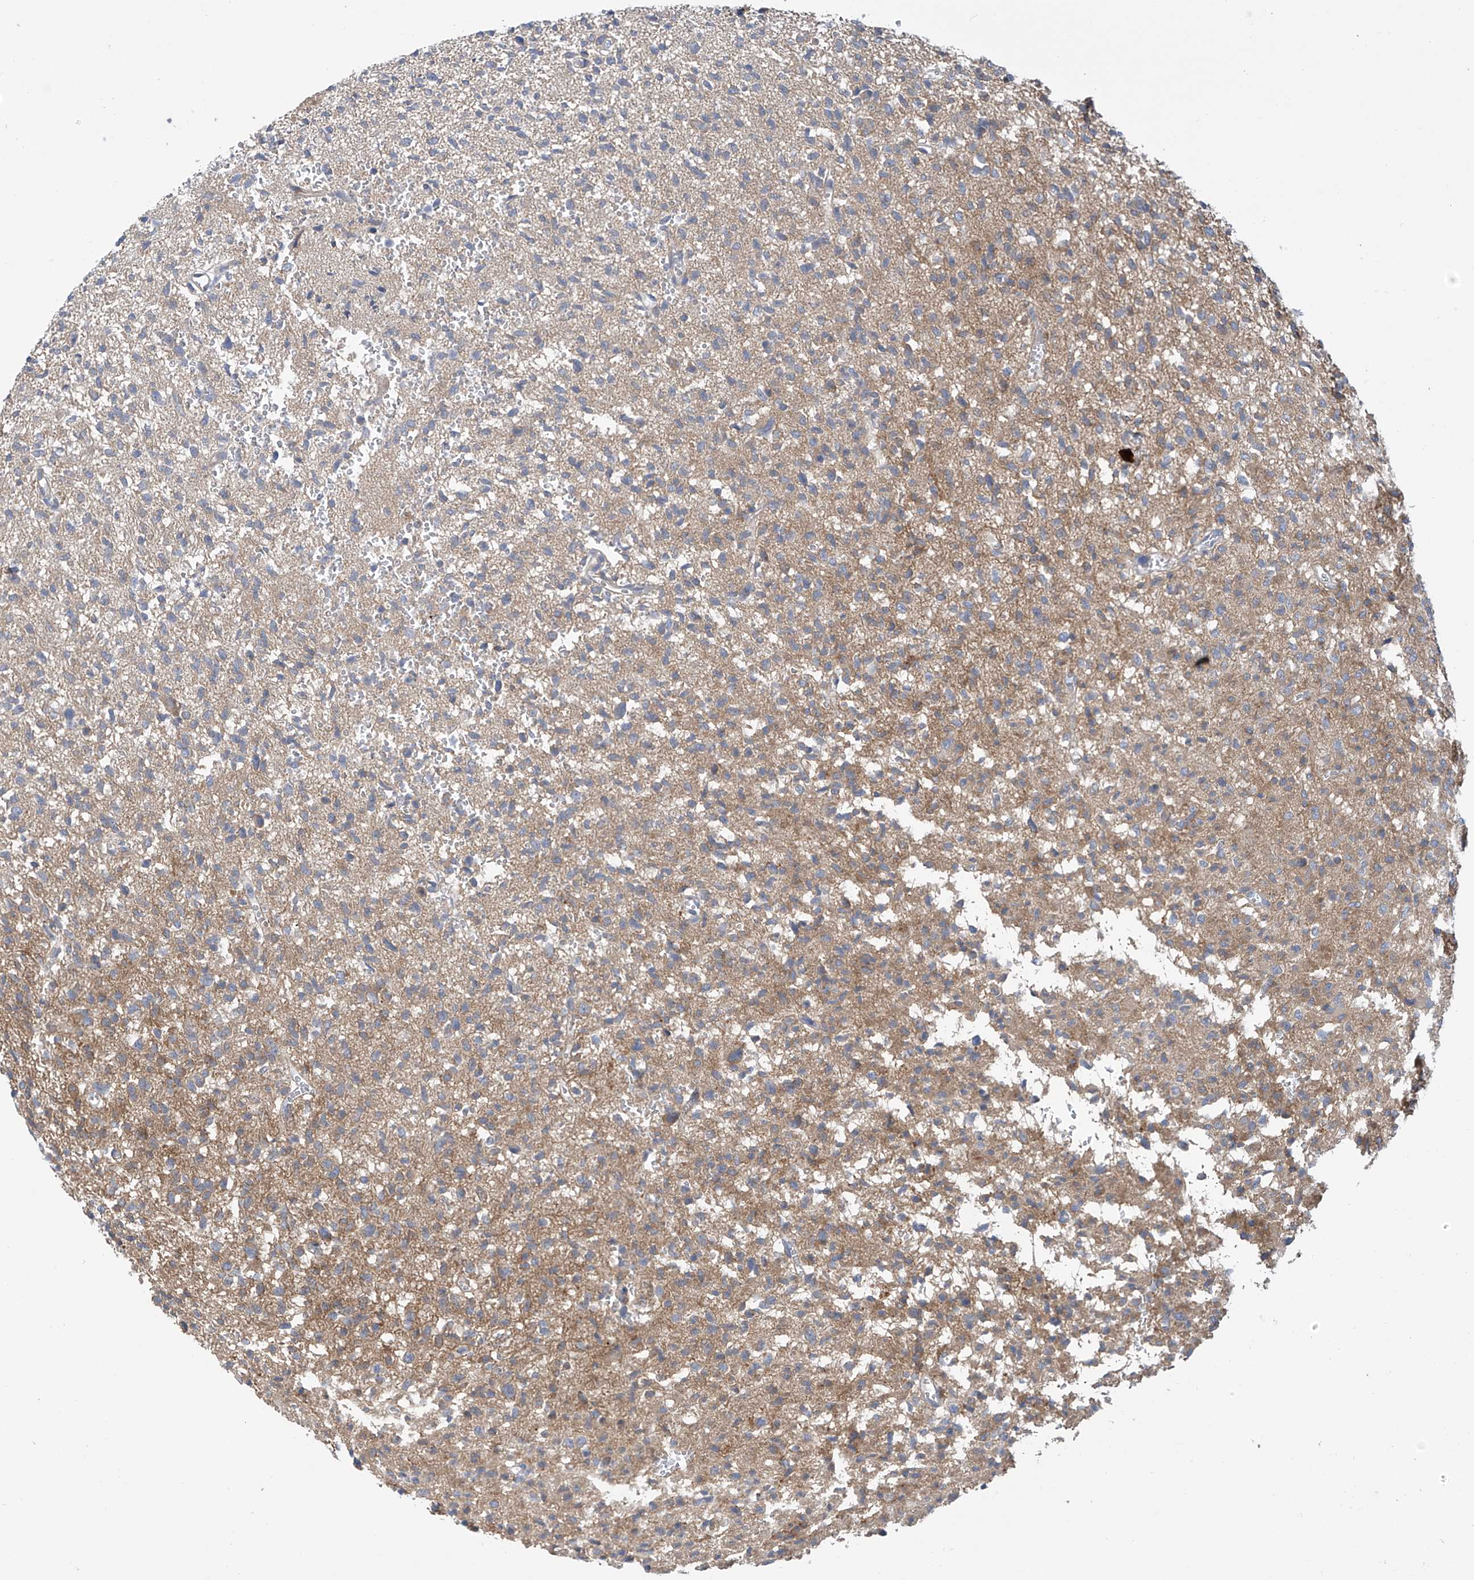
{"staining": {"intensity": "weak", "quantity": "<25%", "location": "cytoplasmic/membranous"}, "tissue": "glioma", "cell_type": "Tumor cells", "image_type": "cancer", "snomed": [{"axis": "morphology", "description": "Glioma, malignant, High grade"}, {"axis": "topography", "description": "Brain"}], "caption": "DAB (3,3'-diaminobenzidine) immunohistochemical staining of glioma reveals no significant positivity in tumor cells.", "gene": "REPS1", "patient": {"sex": "female", "age": 57}}